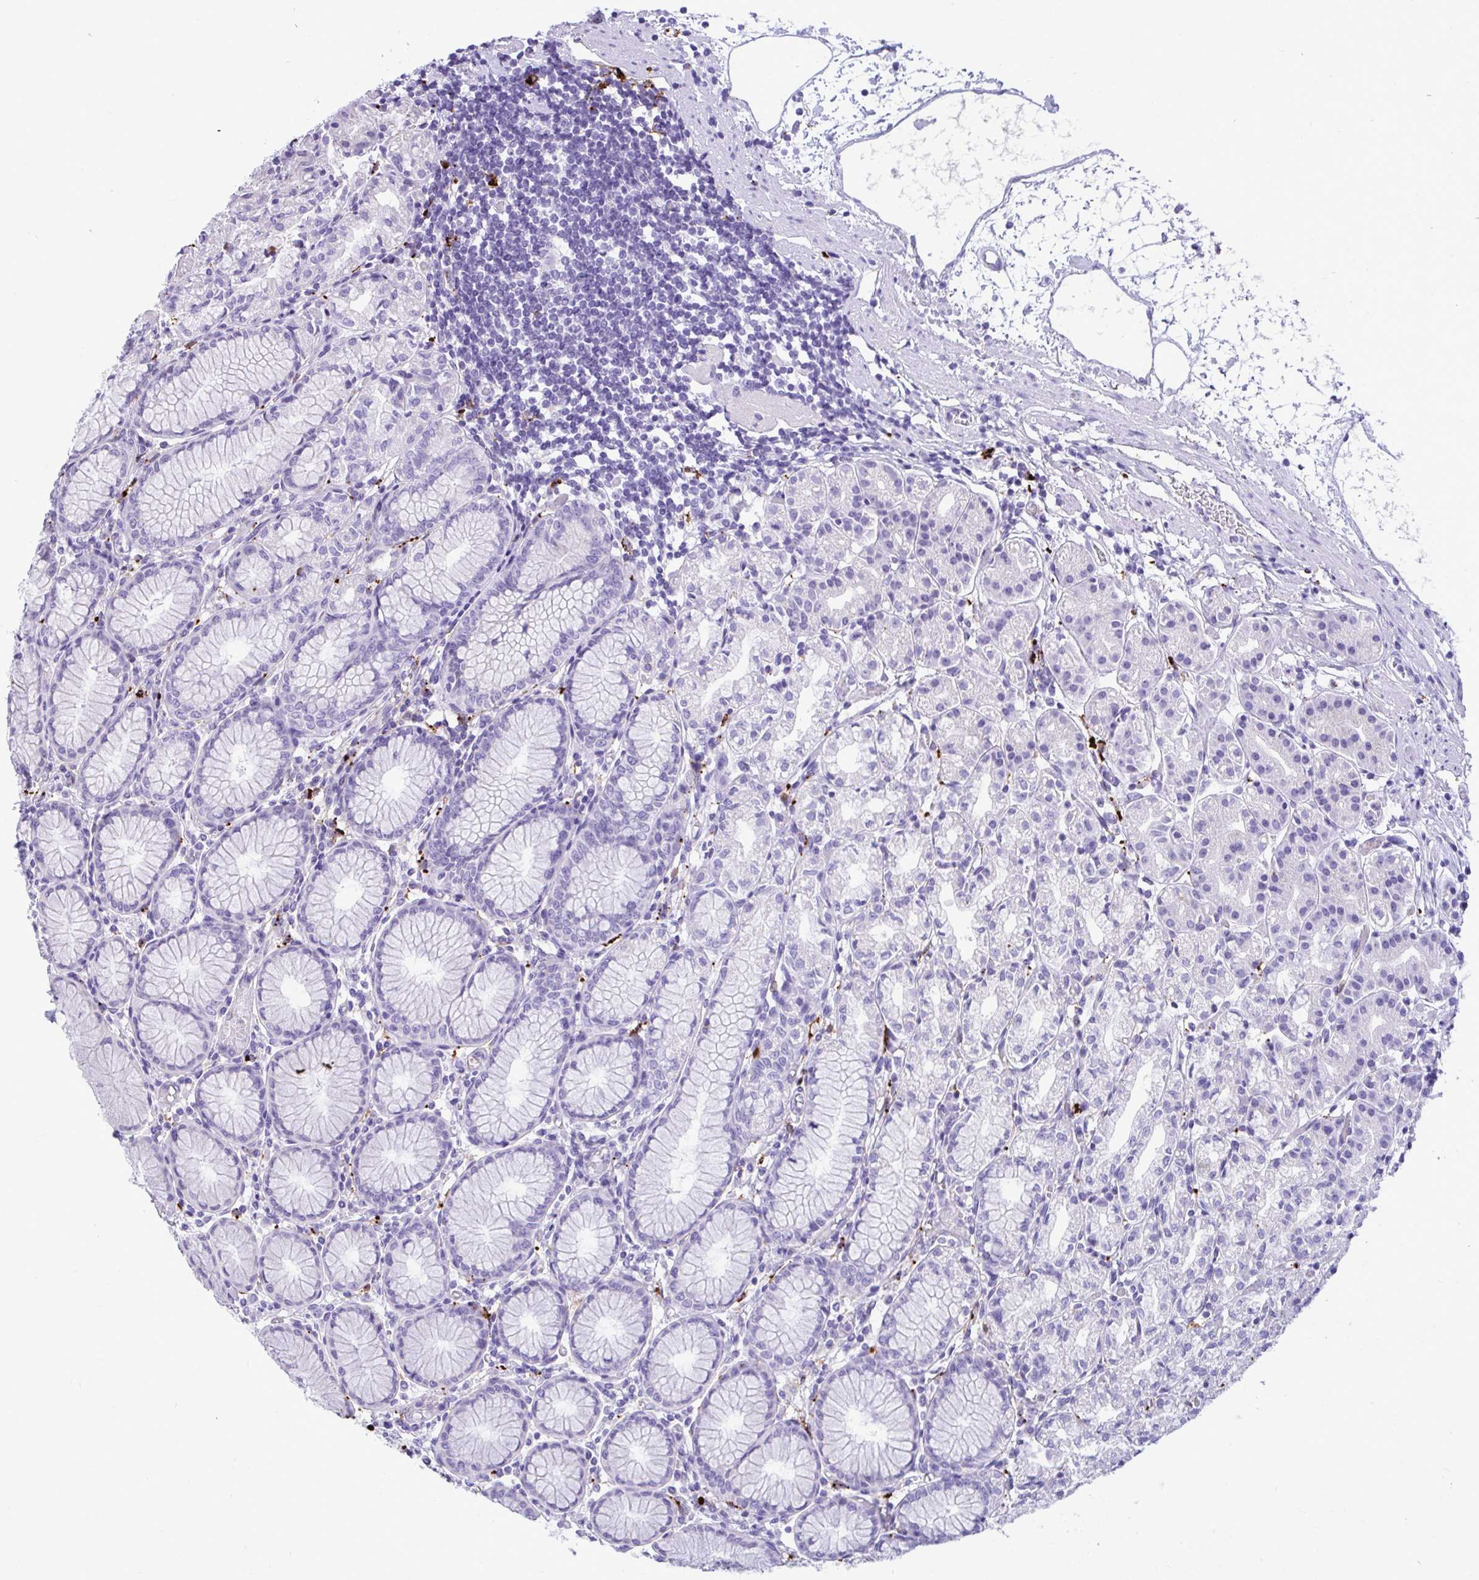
{"staining": {"intensity": "negative", "quantity": "none", "location": "none"}, "tissue": "stomach", "cell_type": "Glandular cells", "image_type": "normal", "snomed": [{"axis": "morphology", "description": "Normal tissue, NOS"}, {"axis": "topography", "description": "Stomach"}], "caption": "Glandular cells are negative for brown protein staining in normal stomach. (DAB (3,3'-diaminobenzidine) immunohistochemistry with hematoxylin counter stain).", "gene": "CPVL", "patient": {"sex": "female", "age": 57}}